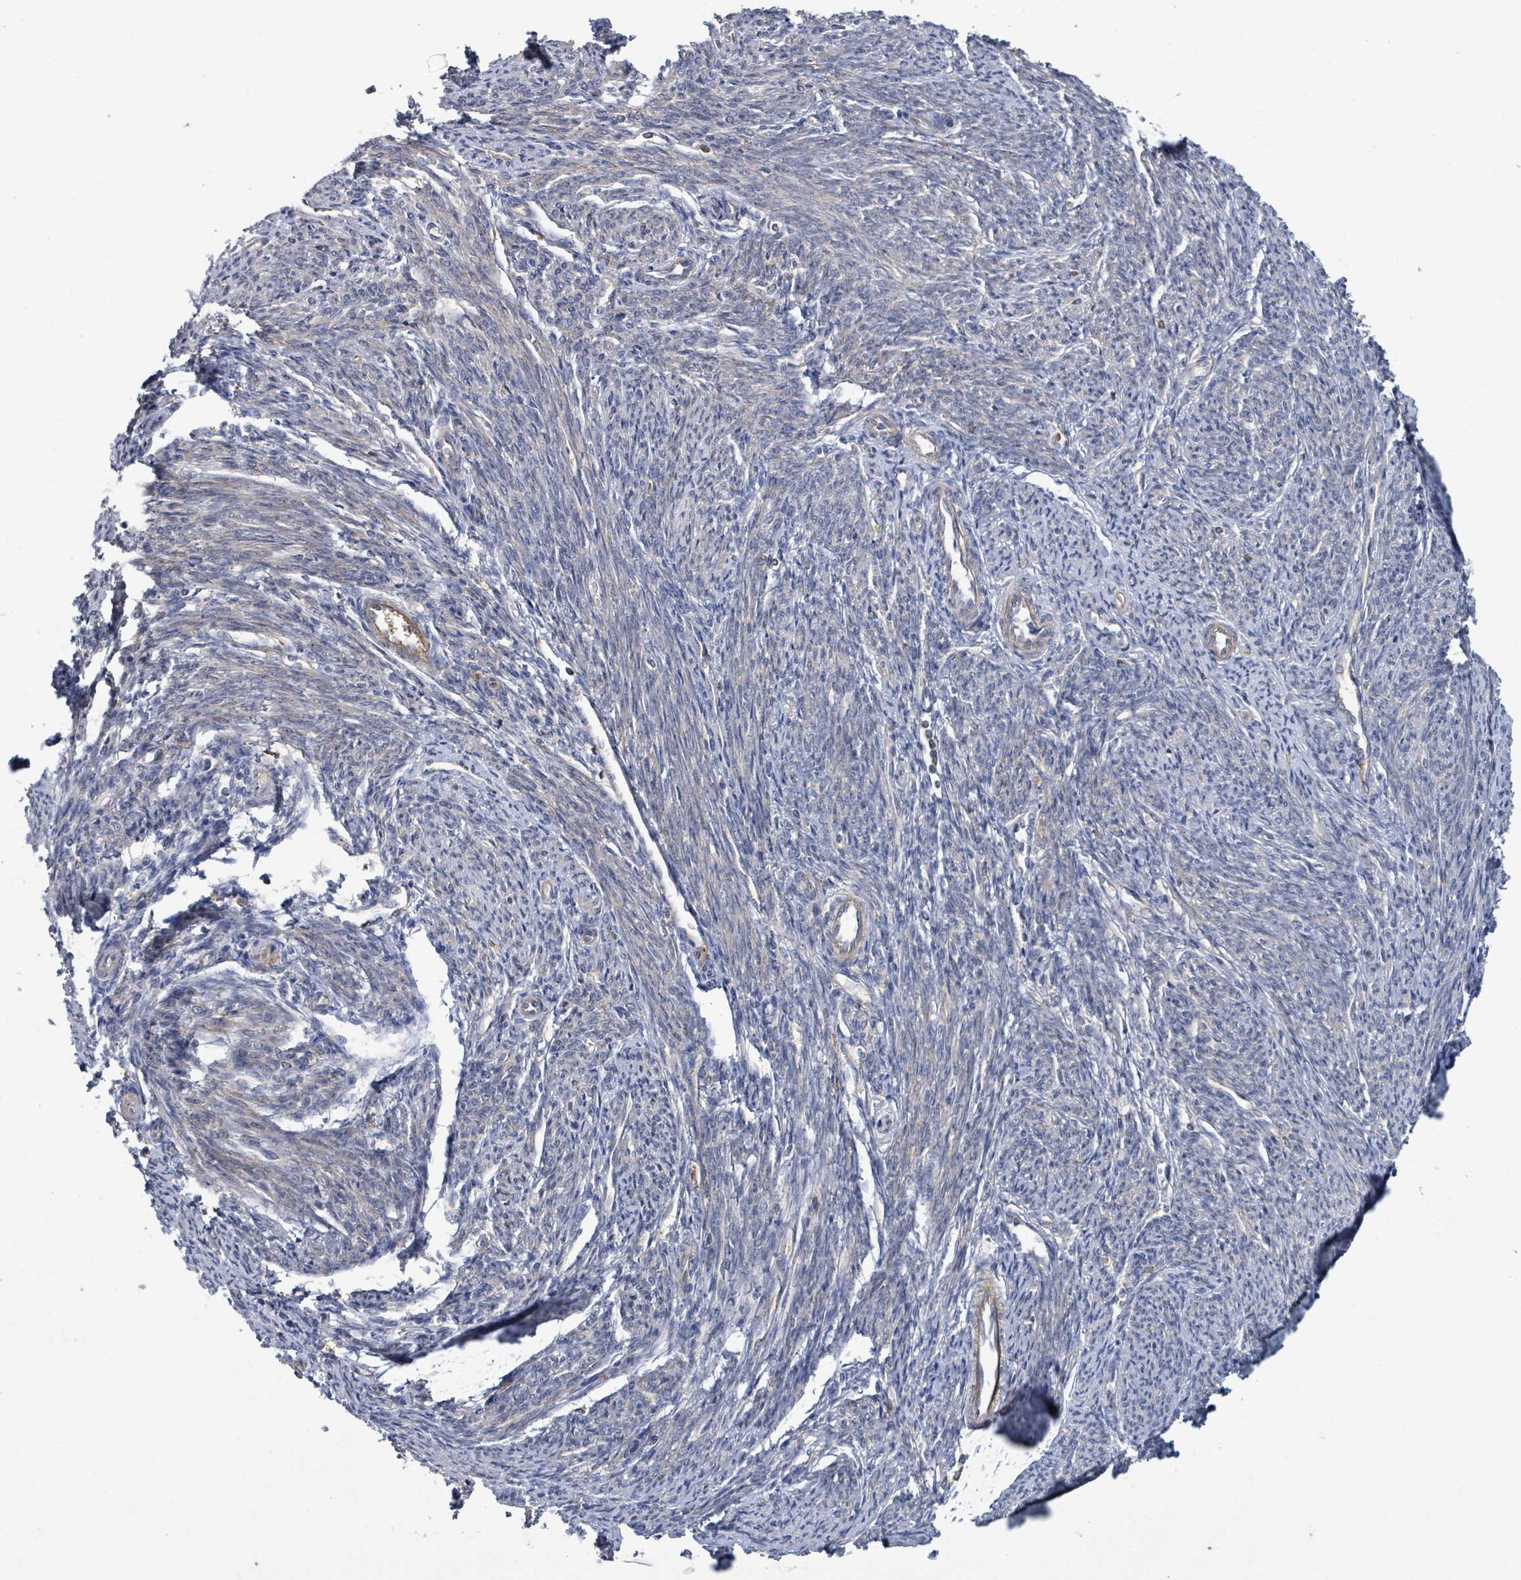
{"staining": {"intensity": "moderate", "quantity": "25%-75%", "location": "cytoplasmic/membranous"}, "tissue": "smooth muscle", "cell_type": "Smooth muscle cells", "image_type": "normal", "snomed": [{"axis": "morphology", "description": "Normal tissue, NOS"}, {"axis": "topography", "description": "Smooth muscle"}, {"axis": "topography", "description": "Fallopian tube"}], "caption": "Immunohistochemical staining of benign human smooth muscle exhibits medium levels of moderate cytoplasmic/membranous staining in approximately 25%-75% of smooth muscle cells.", "gene": "PLAAT1", "patient": {"sex": "female", "age": 59}}